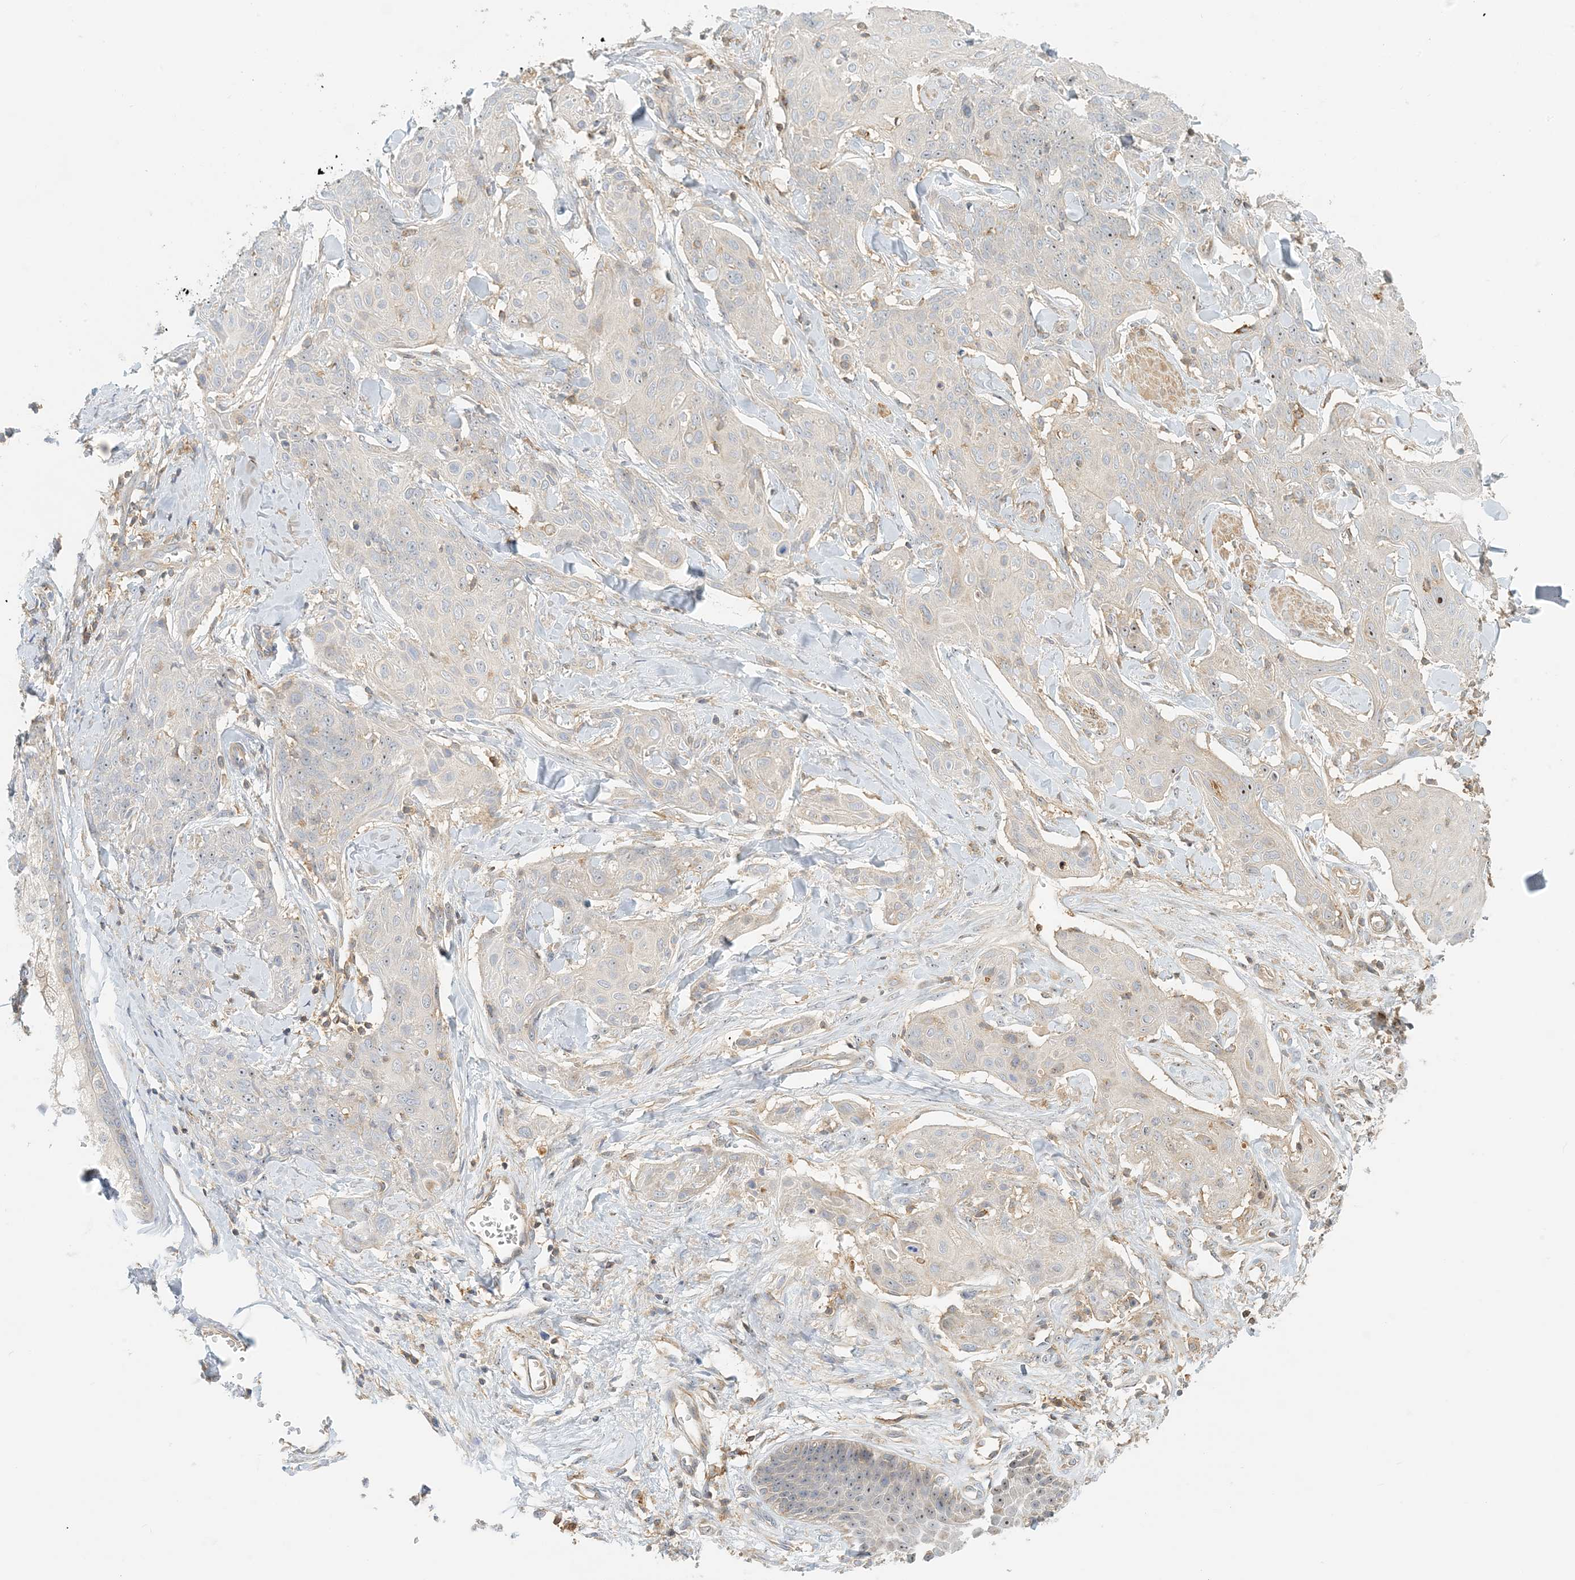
{"staining": {"intensity": "negative", "quantity": "none", "location": "none"}, "tissue": "skin cancer", "cell_type": "Tumor cells", "image_type": "cancer", "snomed": [{"axis": "morphology", "description": "Squamous cell carcinoma, NOS"}, {"axis": "topography", "description": "Skin"}, {"axis": "topography", "description": "Vulva"}], "caption": "This is an immunohistochemistry histopathology image of human skin cancer (squamous cell carcinoma). There is no staining in tumor cells.", "gene": "COLEC11", "patient": {"sex": "female", "age": 85}}